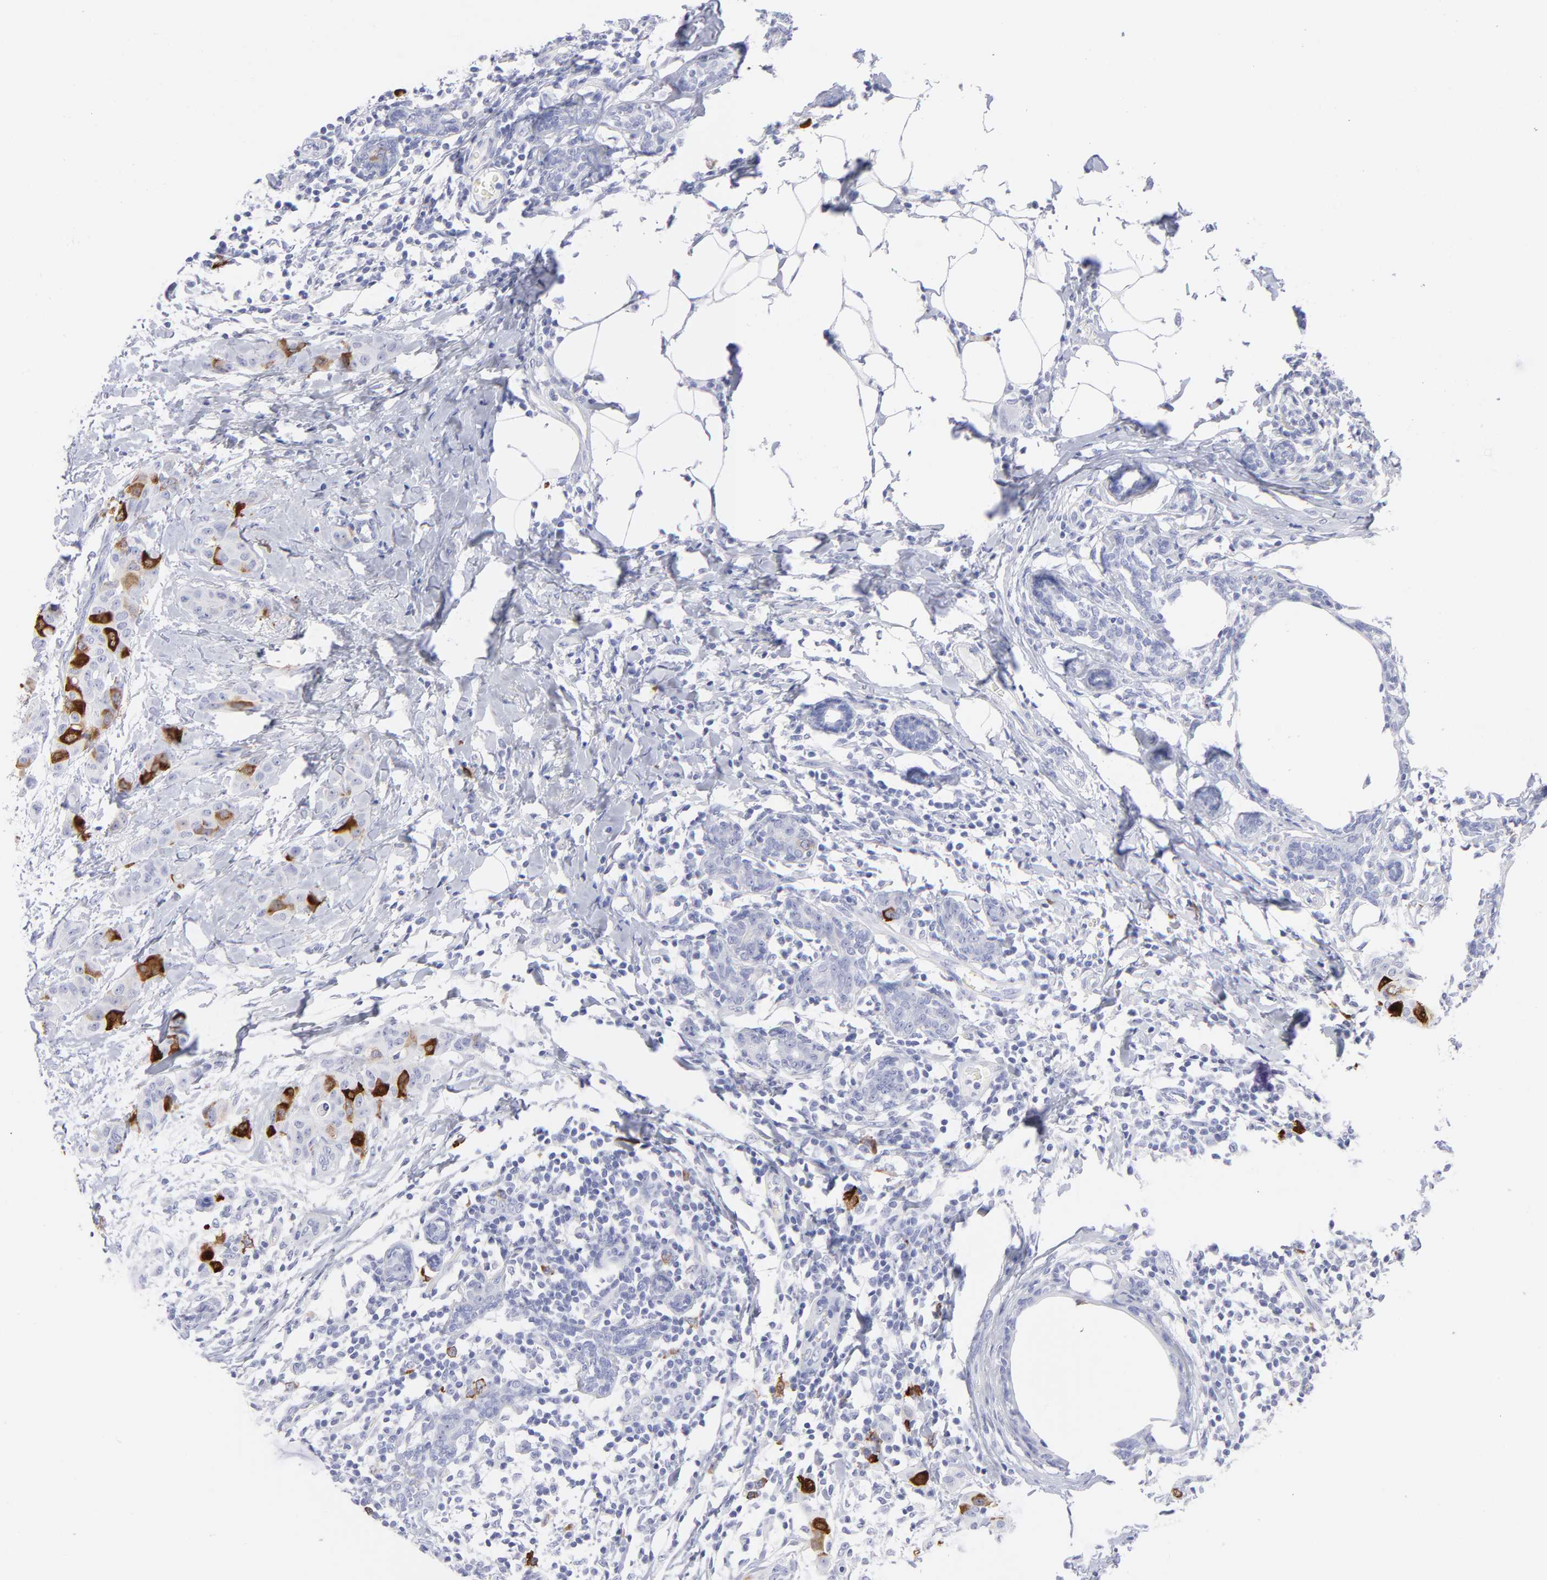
{"staining": {"intensity": "strong", "quantity": "<25%", "location": "cytoplasmic/membranous"}, "tissue": "breast cancer", "cell_type": "Tumor cells", "image_type": "cancer", "snomed": [{"axis": "morphology", "description": "Duct carcinoma"}, {"axis": "topography", "description": "Breast"}], "caption": "DAB immunohistochemical staining of breast cancer (intraductal carcinoma) reveals strong cytoplasmic/membranous protein staining in approximately <25% of tumor cells.", "gene": "CCNB1", "patient": {"sex": "female", "age": 40}}